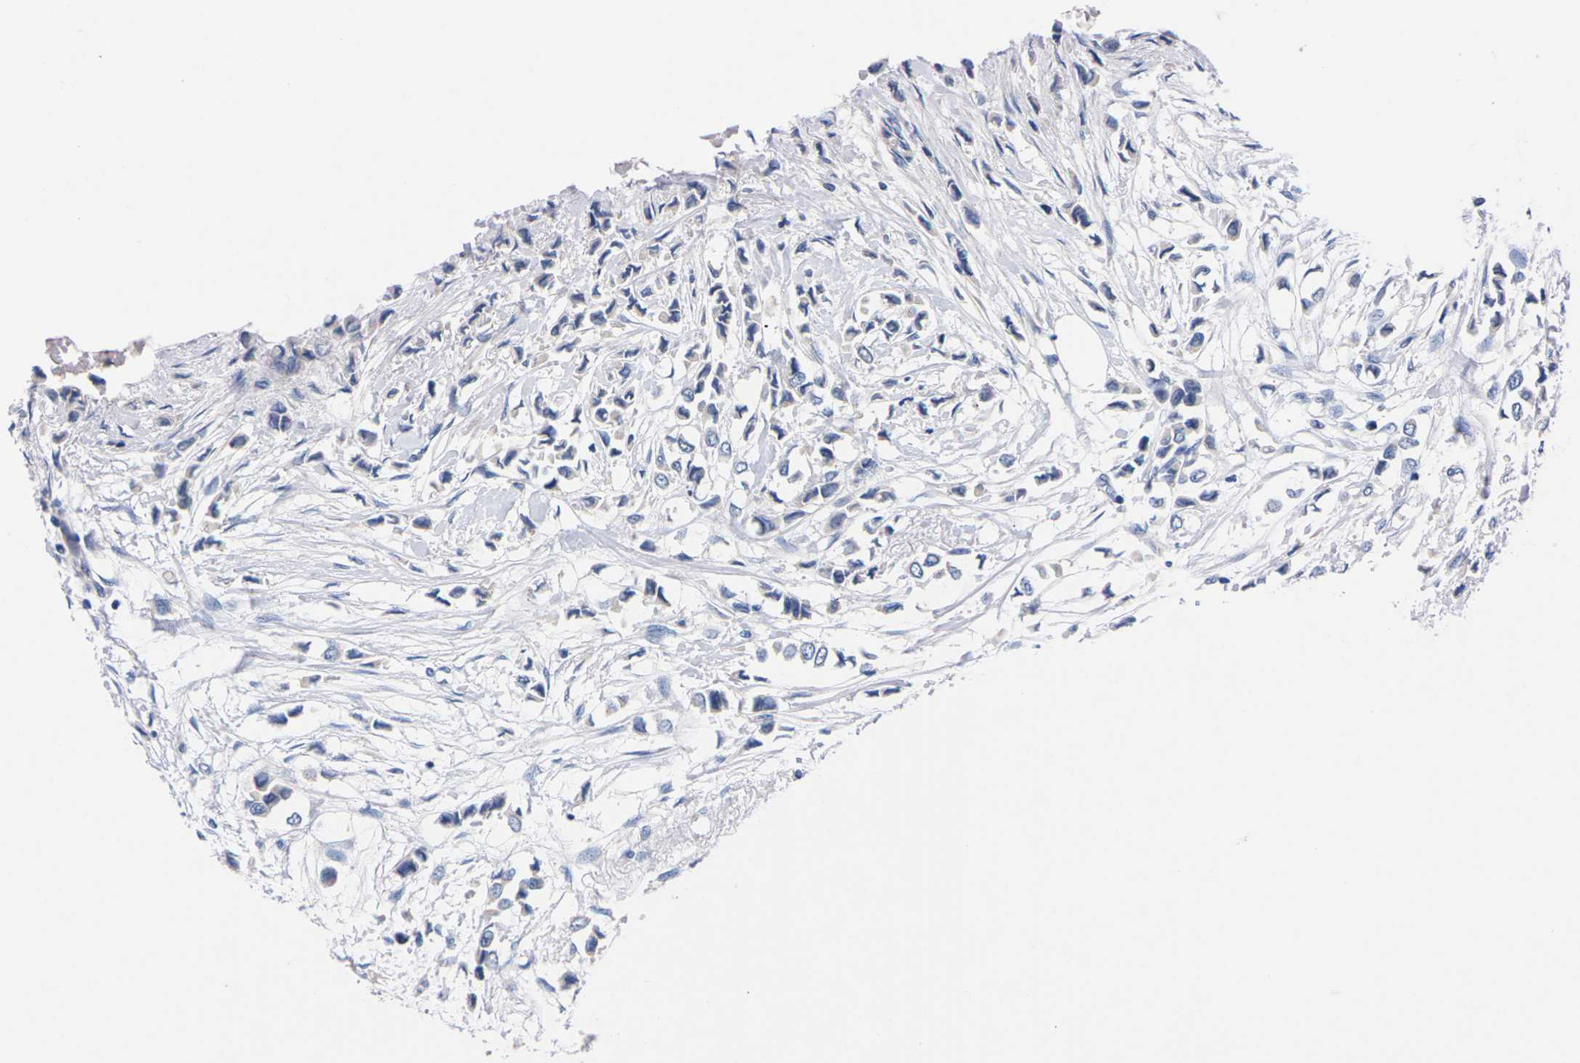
{"staining": {"intensity": "negative", "quantity": "none", "location": "none"}, "tissue": "breast cancer", "cell_type": "Tumor cells", "image_type": "cancer", "snomed": [{"axis": "morphology", "description": "Lobular carcinoma"}, {"axis": "topography", "description": "Breast"}], "caption": "The image displays no staining of tumor cells in breast cancer (lobular carcinoma). (DAB (3,3'-diaminobenzidine) immunohistochemistry visualized using brightfield microscopy, high magnification).", "gene": "FAM210A", "patient": {"sex": "female", "age": 51}}